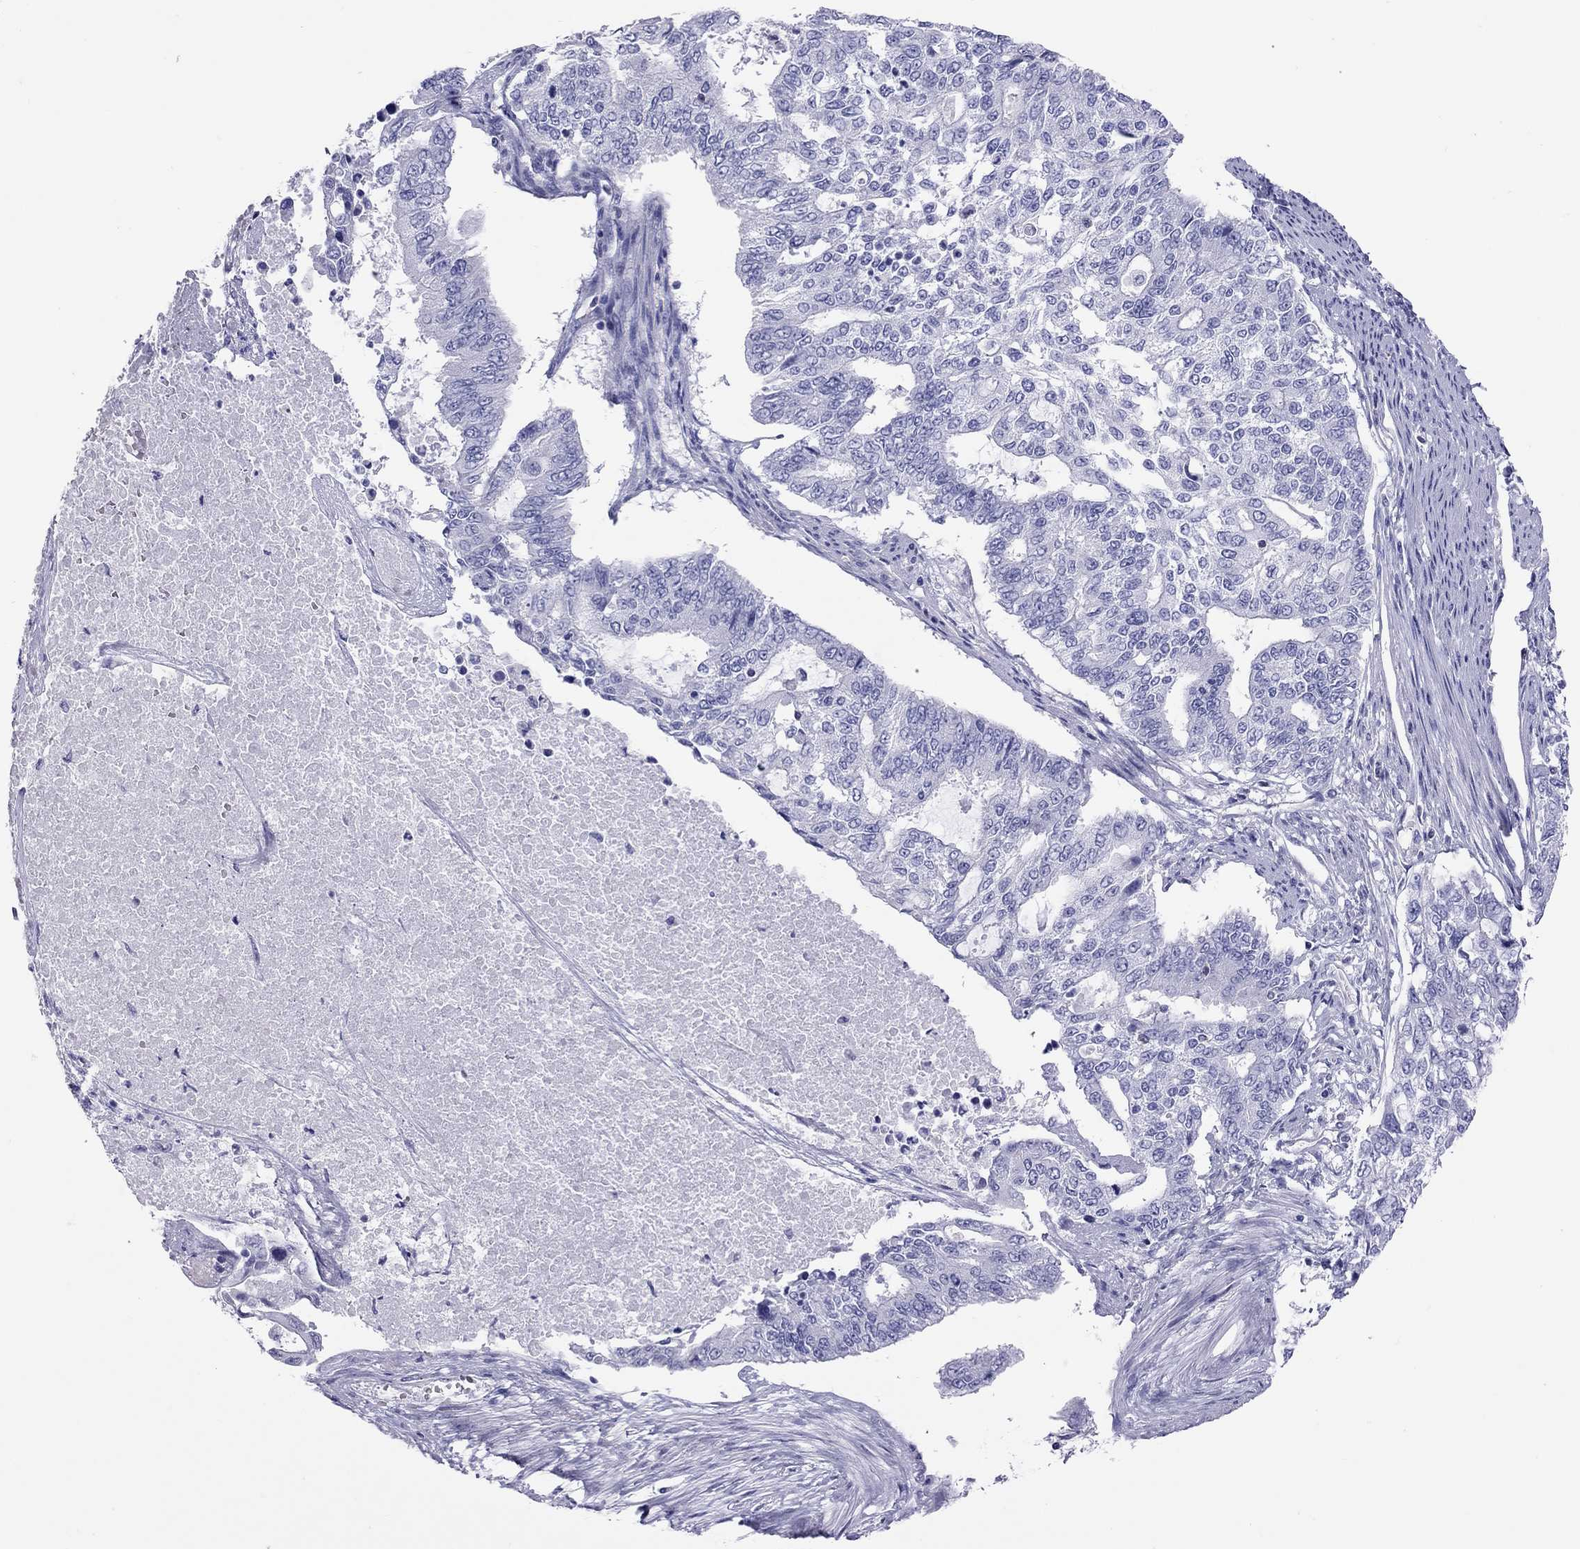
{"staining": {"intensity": "negative", "quantity": "none", "location": "none"}, "tissue": "endometrial cancer", "cell_type": "Tumor cells", "image_type": "cancer", "snomed": [{"axis": "morphology", "description": "Adenocarcinoma, NOS"}, {"axis": "topography", "description": "Uterus"}], "caption": "An image of endometrial adenocarcinoma stained for a protein exhibits no brown staining in tumor cells.", "gene": "STAG3", "patient": {"sex": "female", "age": 59}}